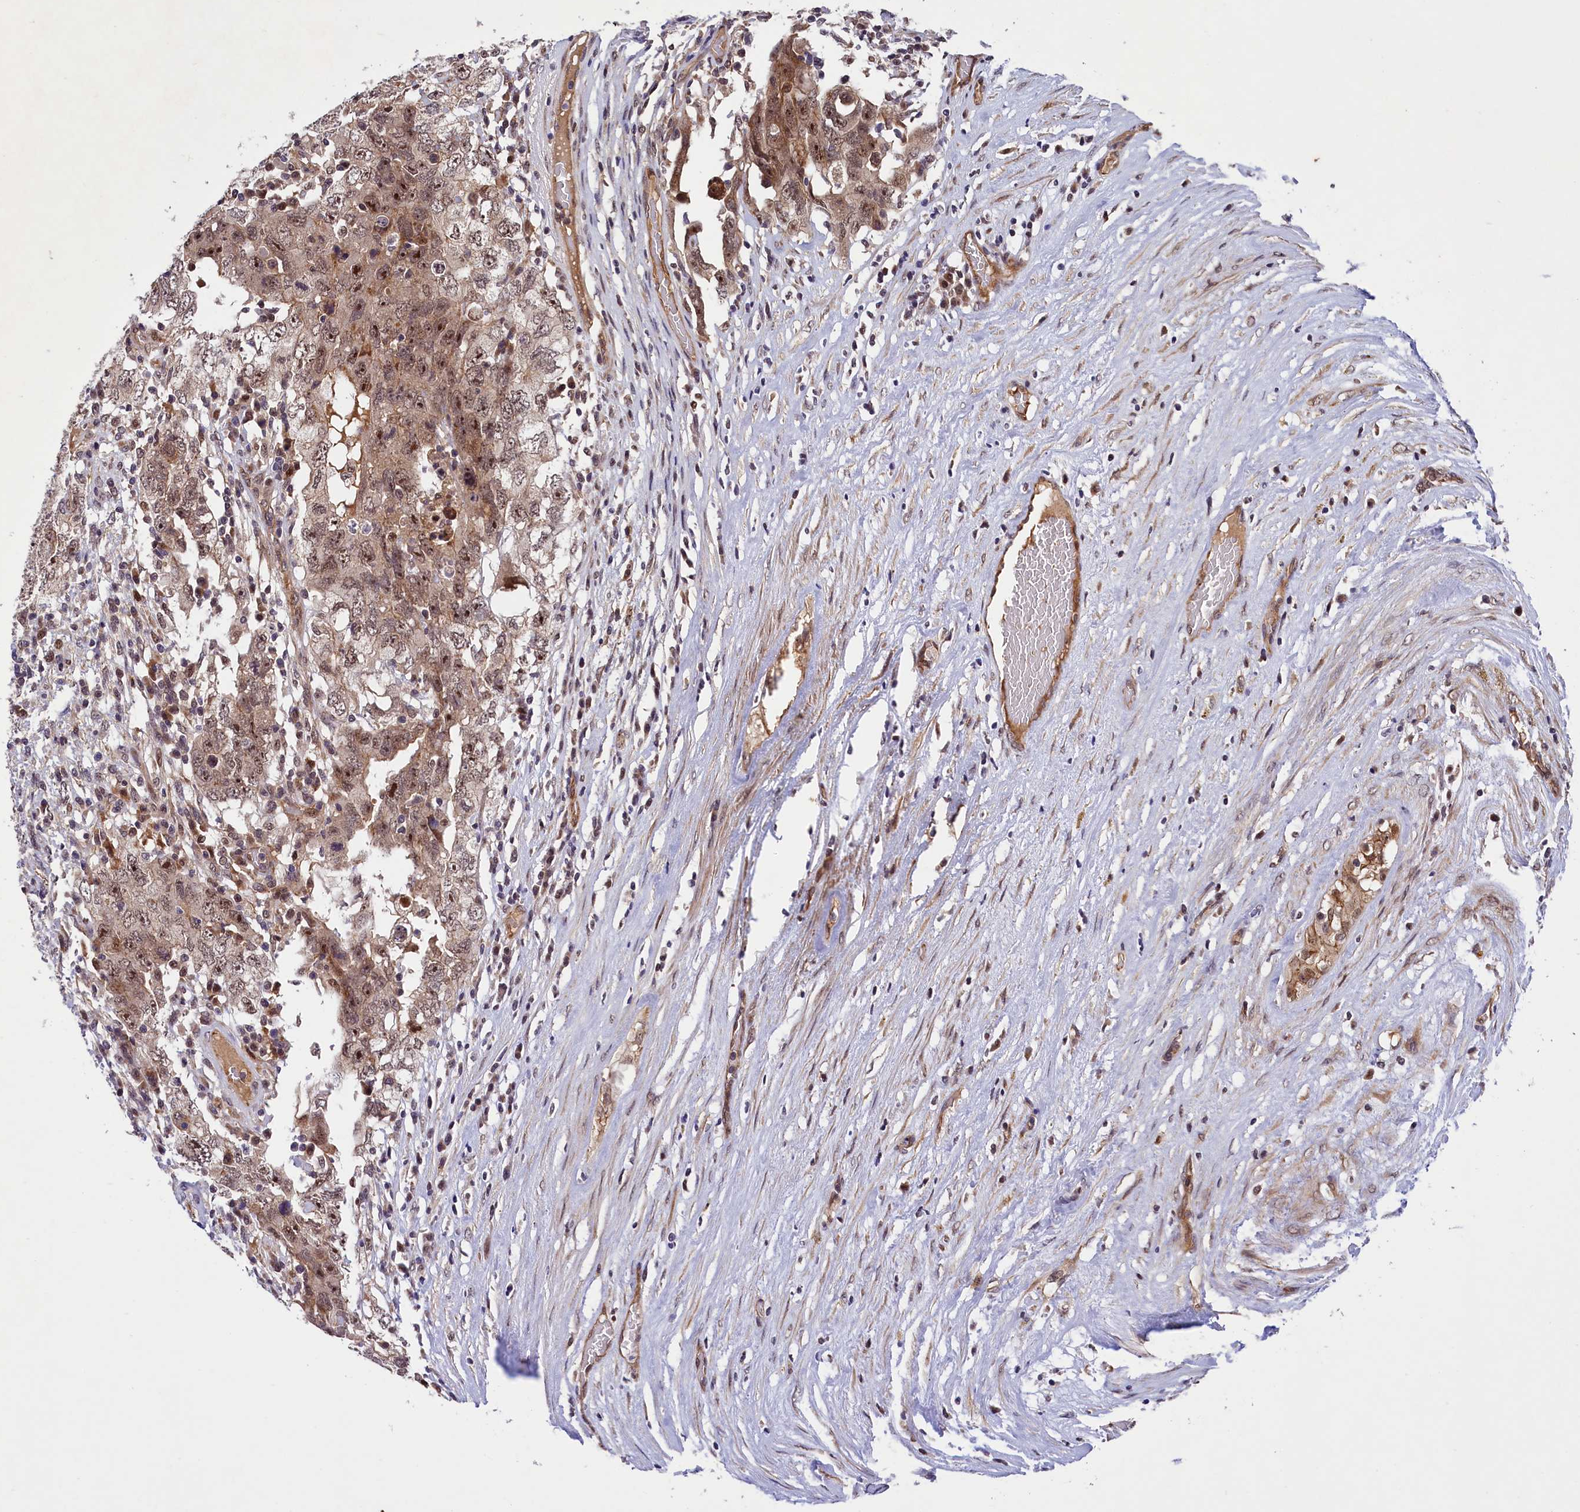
{"staining": {"intensity": "weak", "quantity": ">75%", "location": "cytoplasmic/membranous,nuclear"}, "tissue": "testis cancer", "cell_type": "Tumor cells", "image_type": "cancer", "snomed": [{"axis": "morphology", "description": "Carcinoma, Embryonal, NOS"}, {"axis": "topography", "description": "Testis"}], "caption": "The micrograph exhibits staining of embryonal carcinoma (testis), revealing weak cytoplasmic/membranous and nuclear protein staining (brown color) within tumor cells.", "gene": "ARL14EP", "patient": {"sex": "male", "age": 26}}